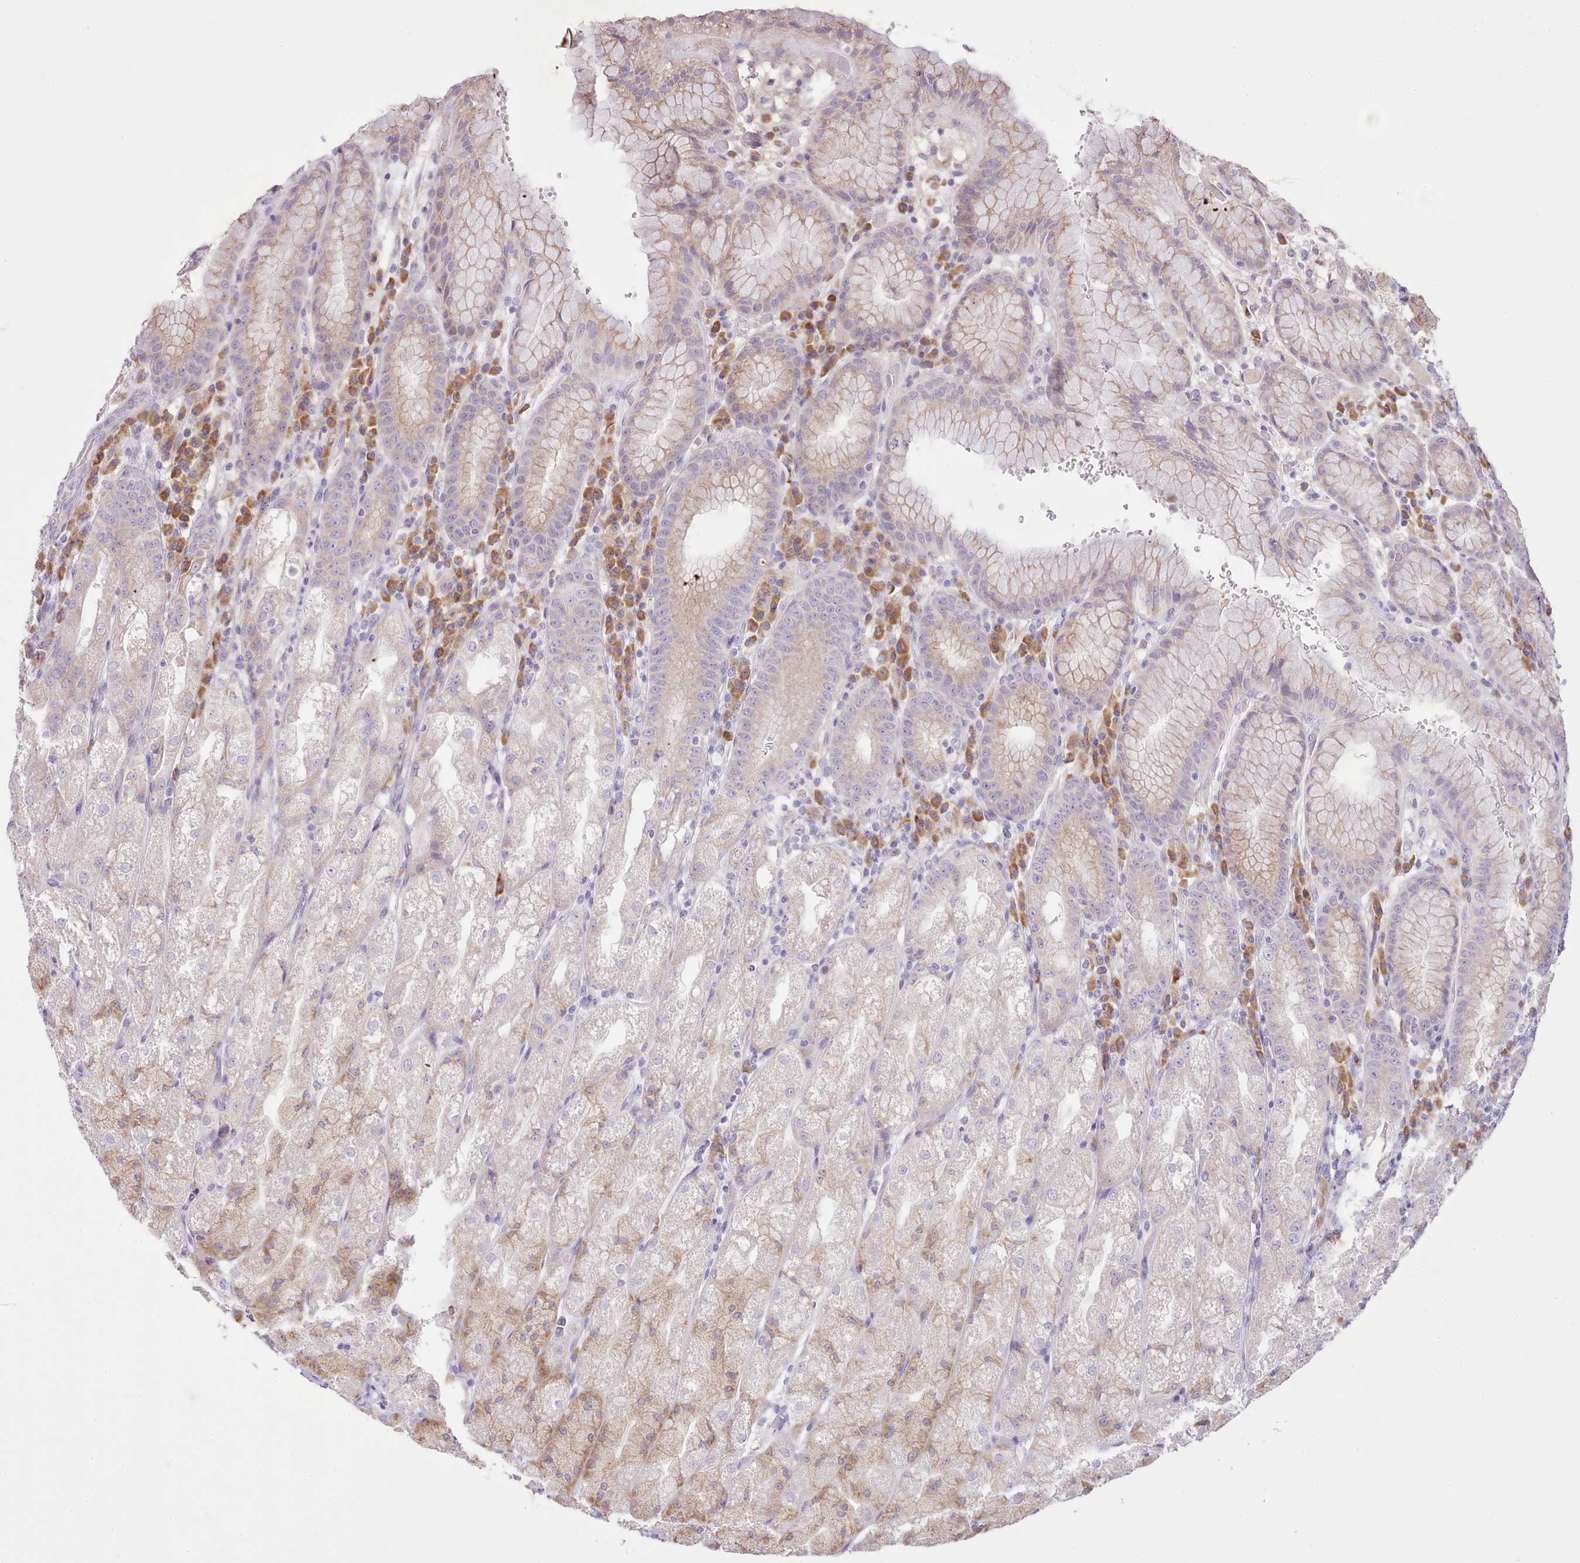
{"staining": {"intensity": "weak", "quantity": "25%-75%", "location": "cytoplasmic/membranous"}, "tissue": "stomach", "cell_type": "Glandular cells", "image_type": "normal", "snomed": [{"axis": "morphology", "description": "Normal tissue, NOS"}, {"axis": "topography", "description": "Stomach, upper"}], "caption": "Immunohistochemistry (IHC) (DAB) staining of benign human stomach shows weak cytoplasmic/membranous protein staining in approximately 25%-75% of glandular cells. (brown staining indicates protein expression, while blue staining denotes nuclei).", "gene": "CCL1", "patient": {"sex": "male", "age": 52}}